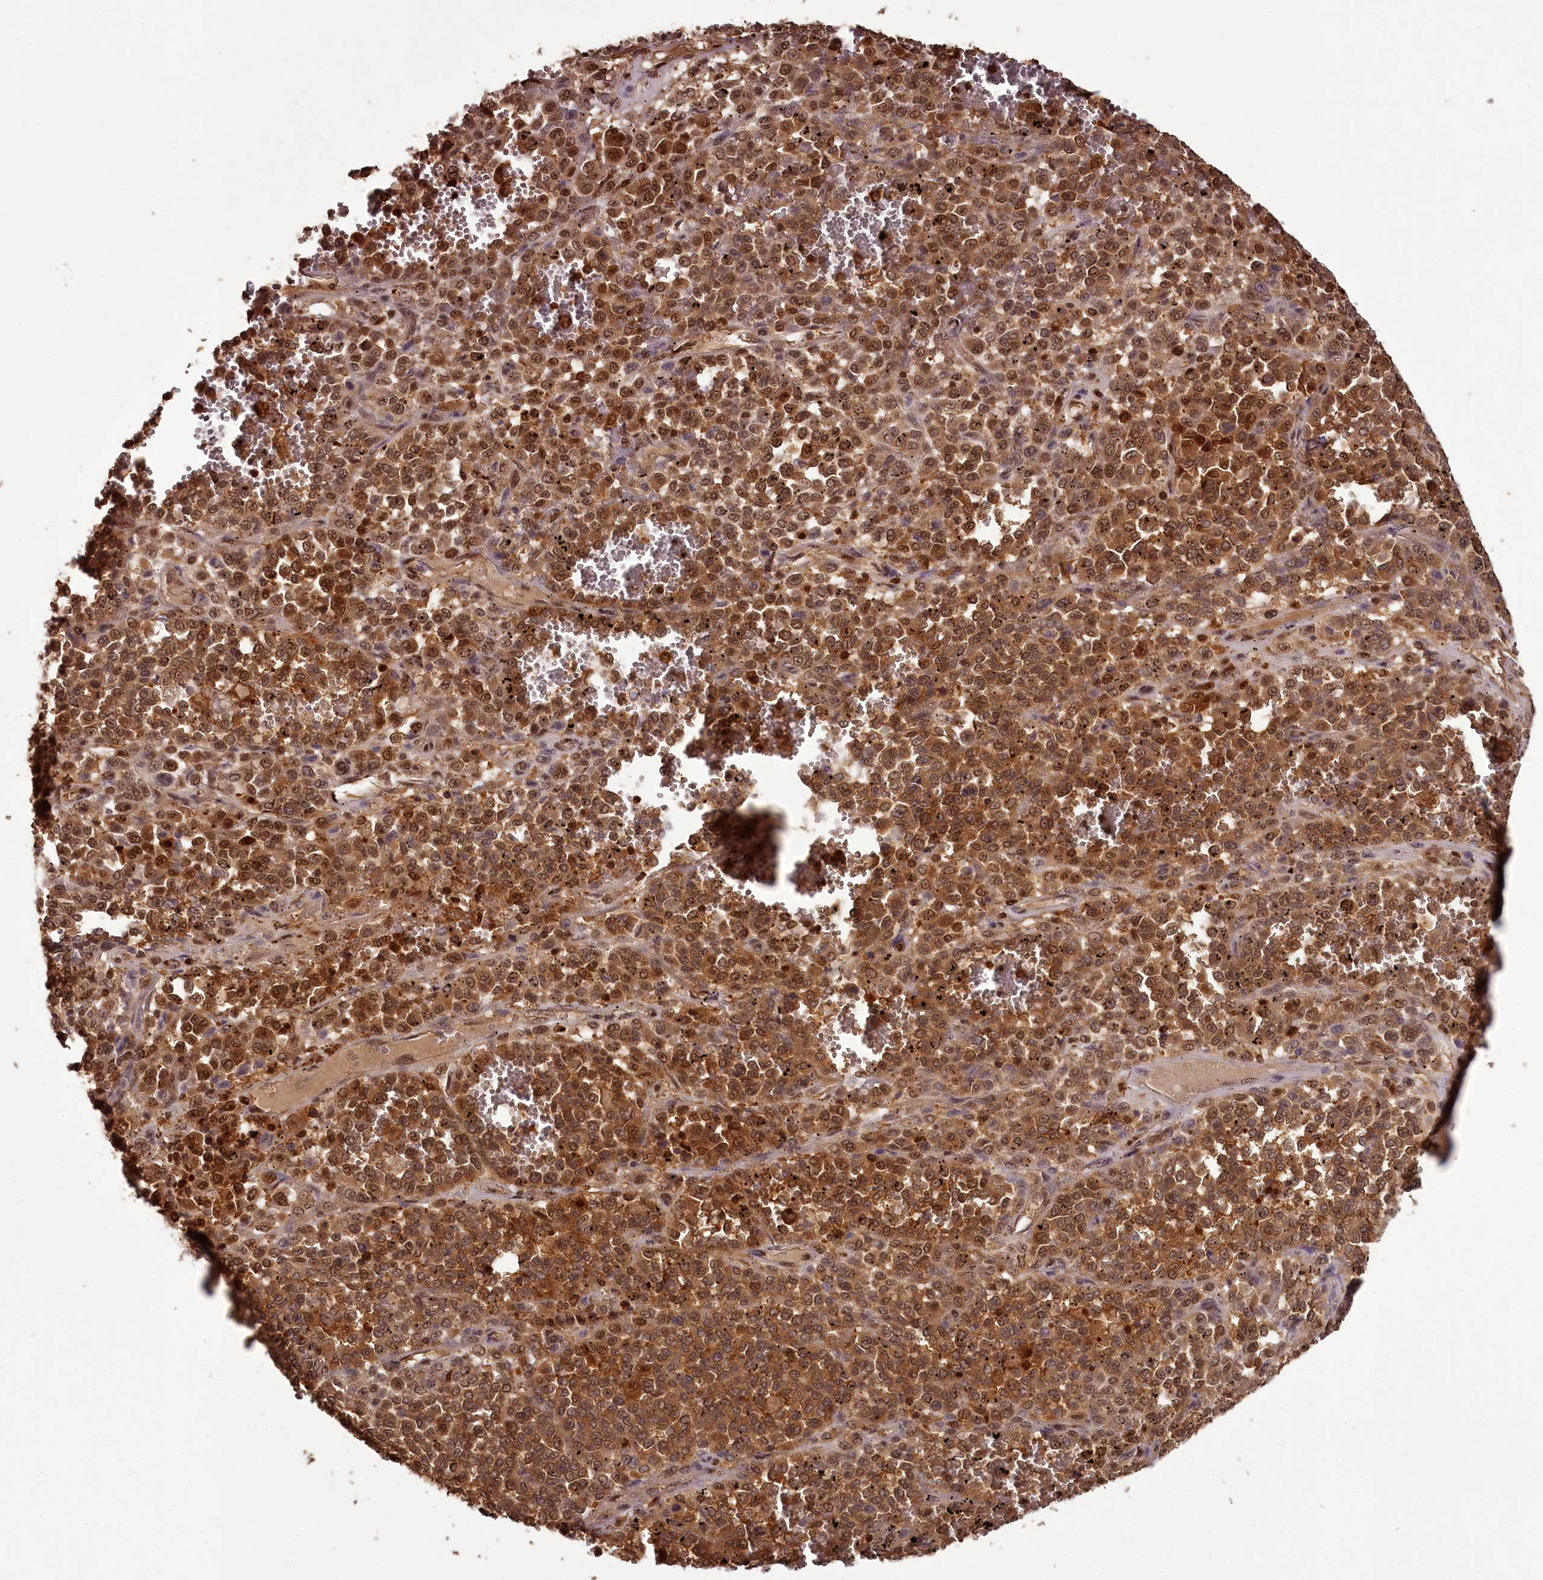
{"staining": {"intensity": "moderate", "quantity": ">75%", "location": "cytoplasmic/membranous,nuclear"}, "tissue": "melanoma", "cell_type": "Tumor cells", "image_type": "cancer", "snomed": [{"axis": "morphology", "description": "Malignant melanoma, Metastatic site"}, {"axis": "topography", "description": "Pancreas"}], "caption": "This photomicrograph demonstrates malignant melanoma (metastatic site) stained with immunohistochemistry (IHC) to label a protein in brown. The cytoplasmic/membranous and nuclear of tumor cells show moderate positivity for the protein. Nuclei are counter-stained blue.", "gene": "NPRL2", "patient": {"sex": "female", "age": 30}}